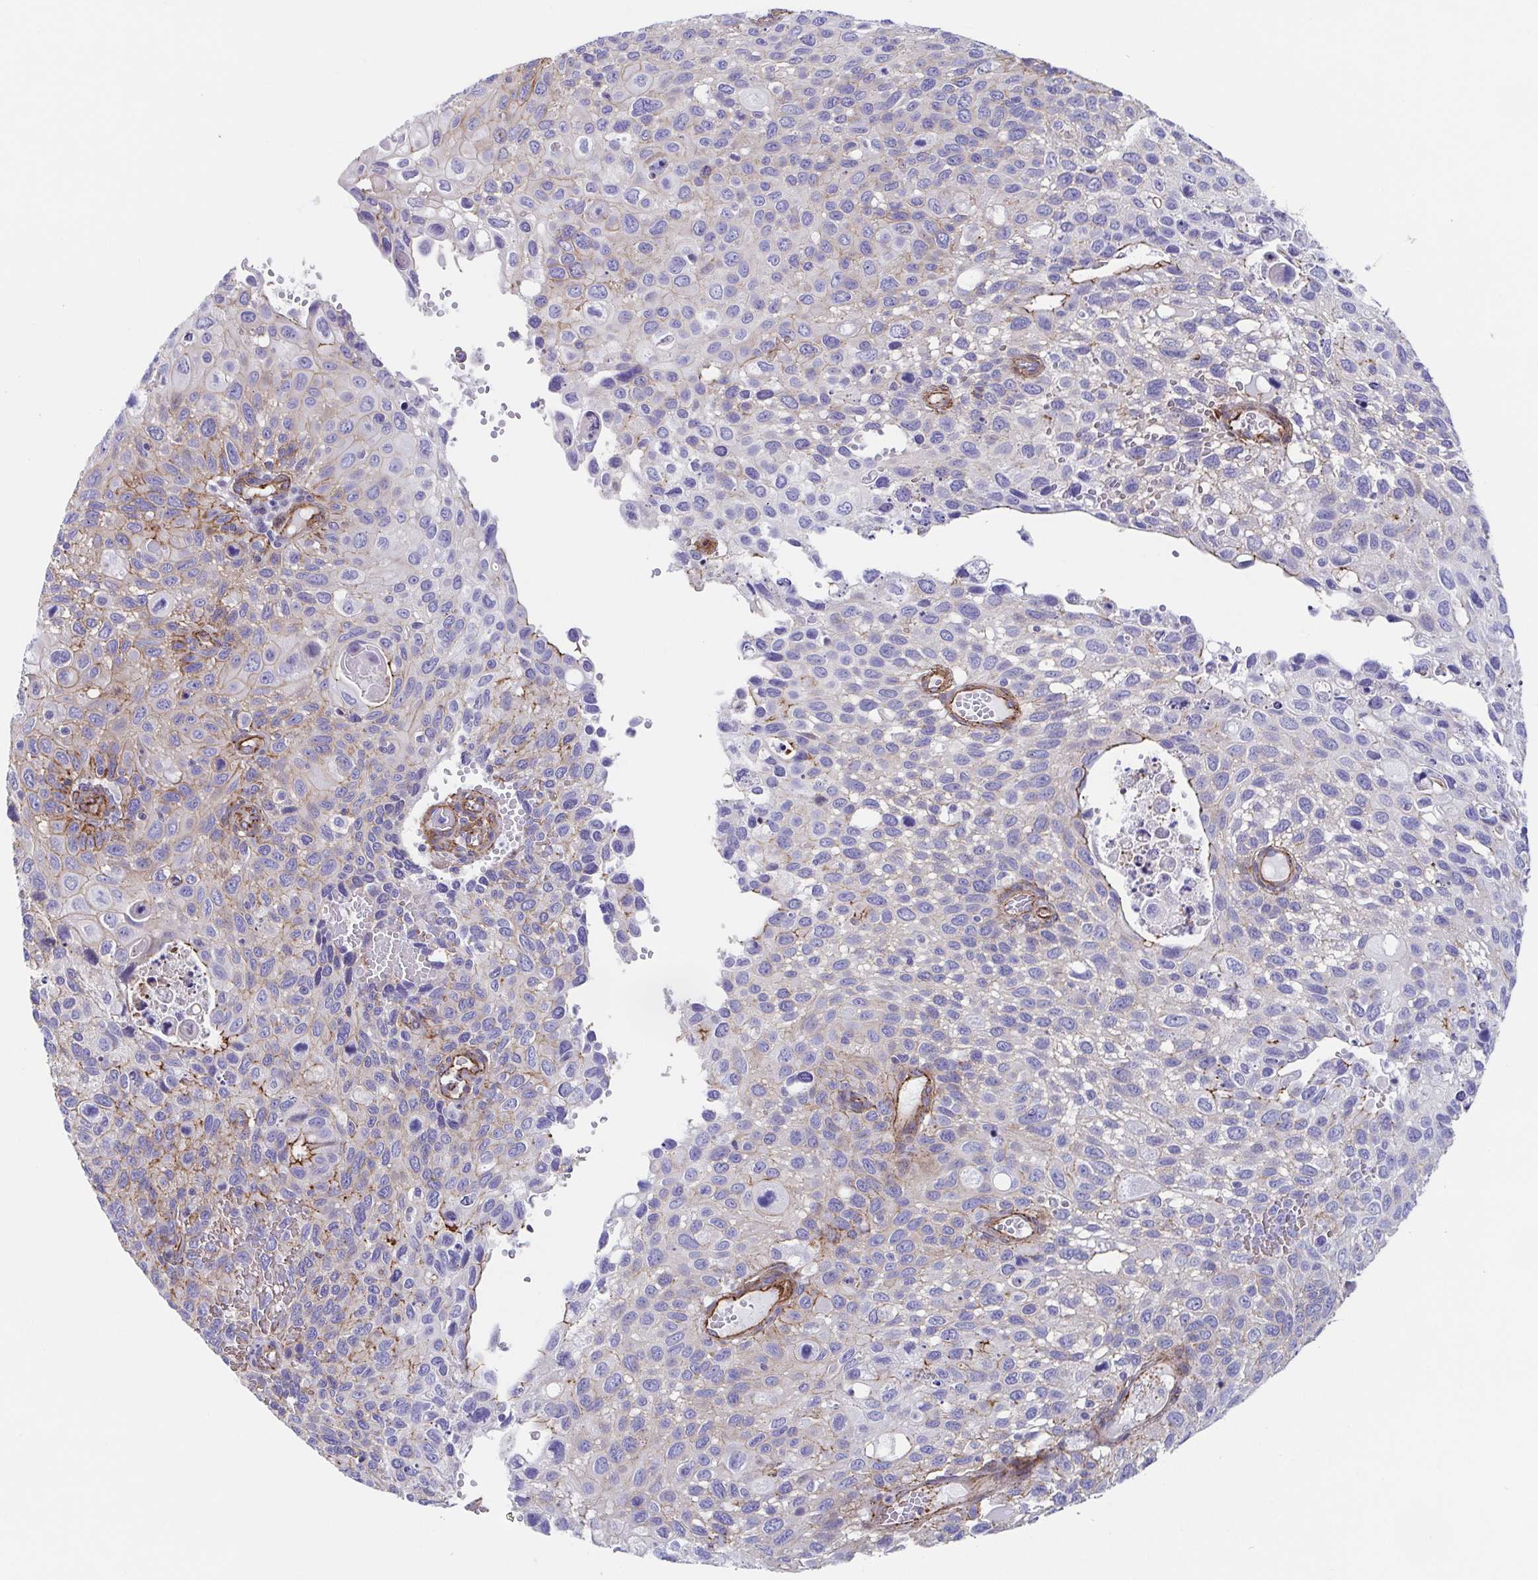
{"staining": {"intensity": "moderate", "quantity": "<25%", "location": "cytoplasmic/membranous"}, "tissue": "cervical cancer", "cell_type": "Tumor cells", "image_type": "cancer", "snomed": [{"axis": "morphology", "description": "Squamous cell carcinoma, NOS"}, {"axis": "topography", "description": "Cervix"}], "caption": "Human cervical cancer (squamous cell carcinoma) stained for a protein (brown) demonstrates moderate cytoplasmic/membranous positive staining in about <25% of tumor cells.", "gene": "TRAM2", "patient": {"sex": "female", "age": 70}}